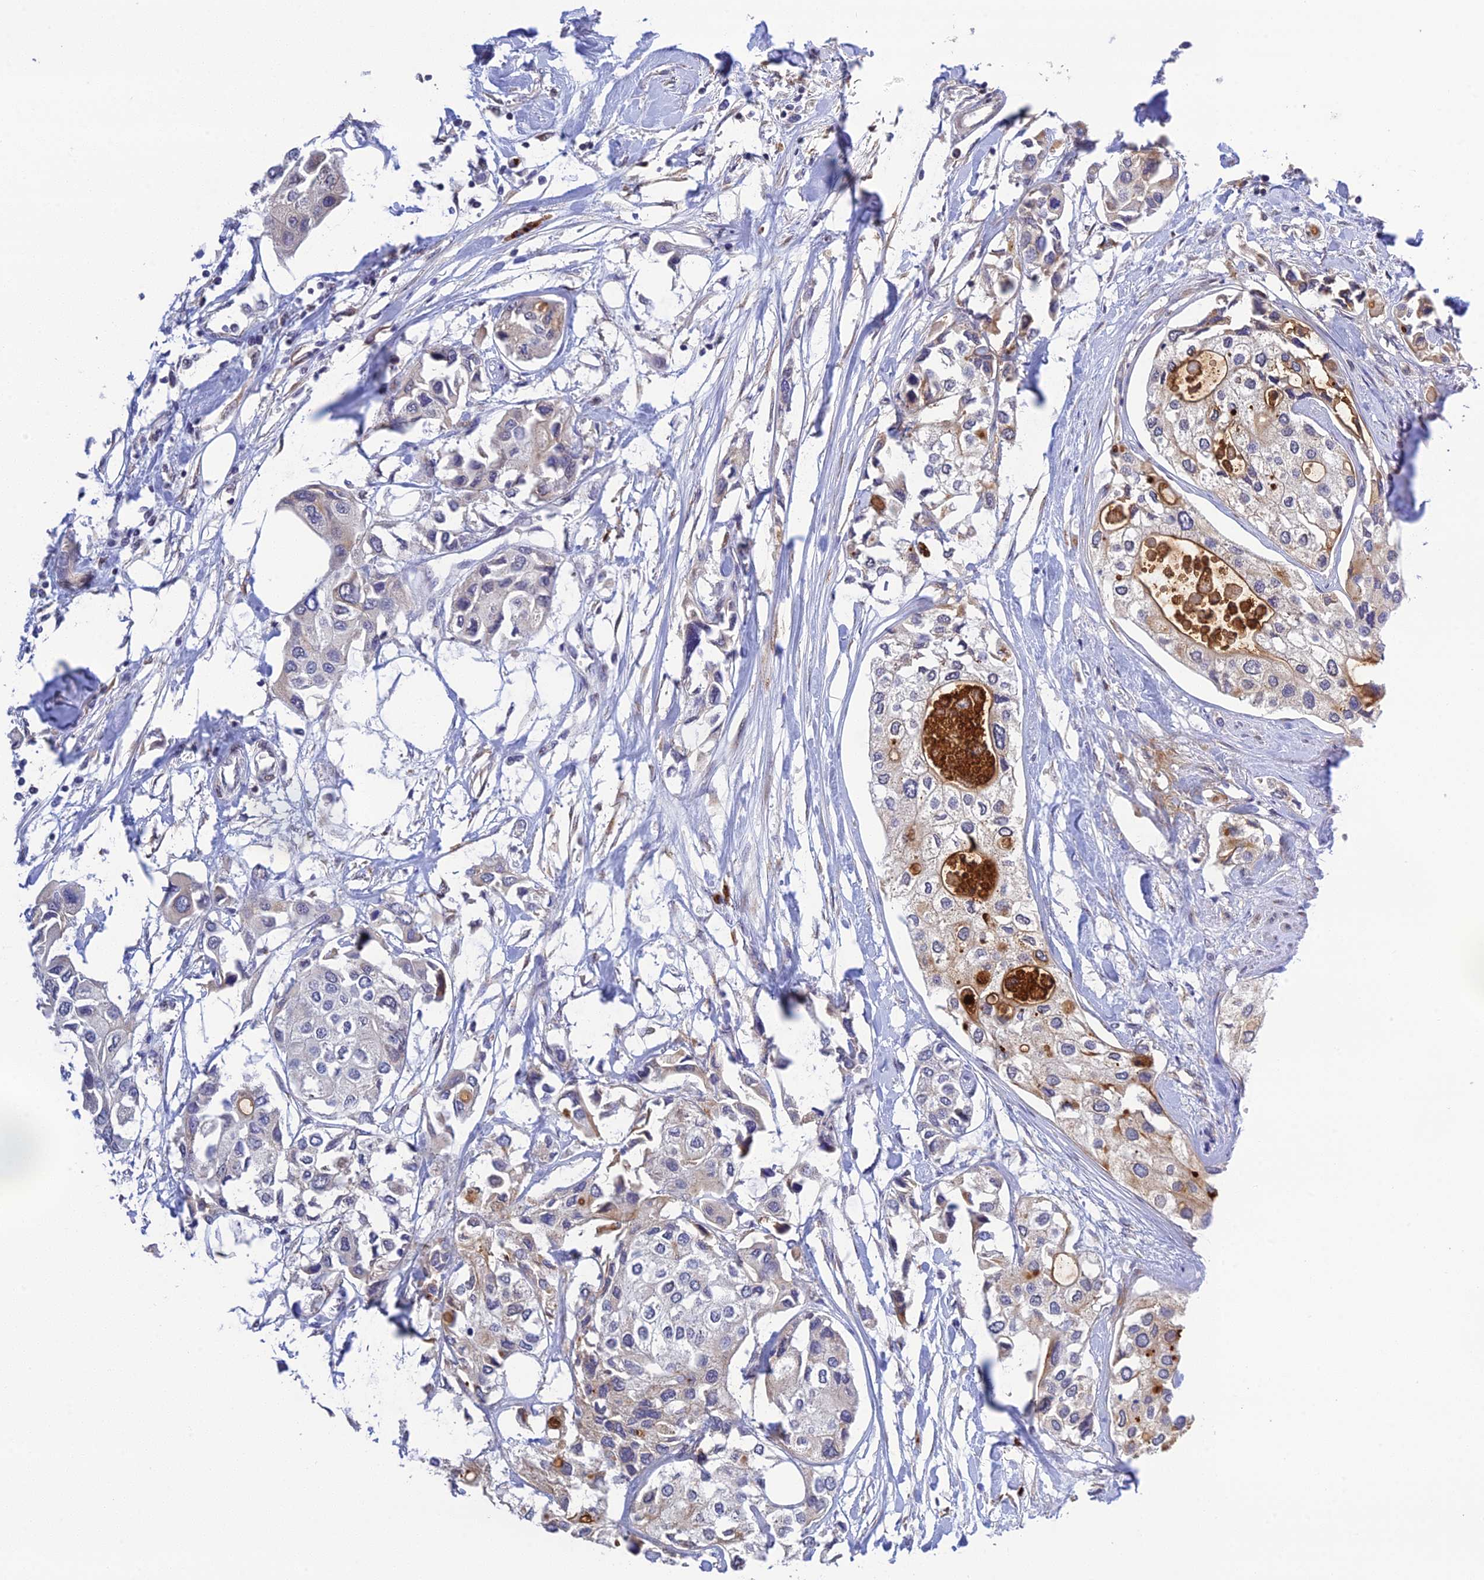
{"staining": {"intensity": "negative", "quantity": "none", "location": "none"}, "tissue": "urothelial cancer", "cell_type": "Tumor cells", "image_type": "cancer", "snomed": [{"axis": "morphology", "description": "Urothelial carcinoma, High grade"}, {"axis": "topography", "description": "Urinary bladder"}], "caption": "The micrograph shows no significant expression in tumor cells of urothelial cancer.", "gene": "SNX17", "patient": {"sex": "male", "age": 64}}